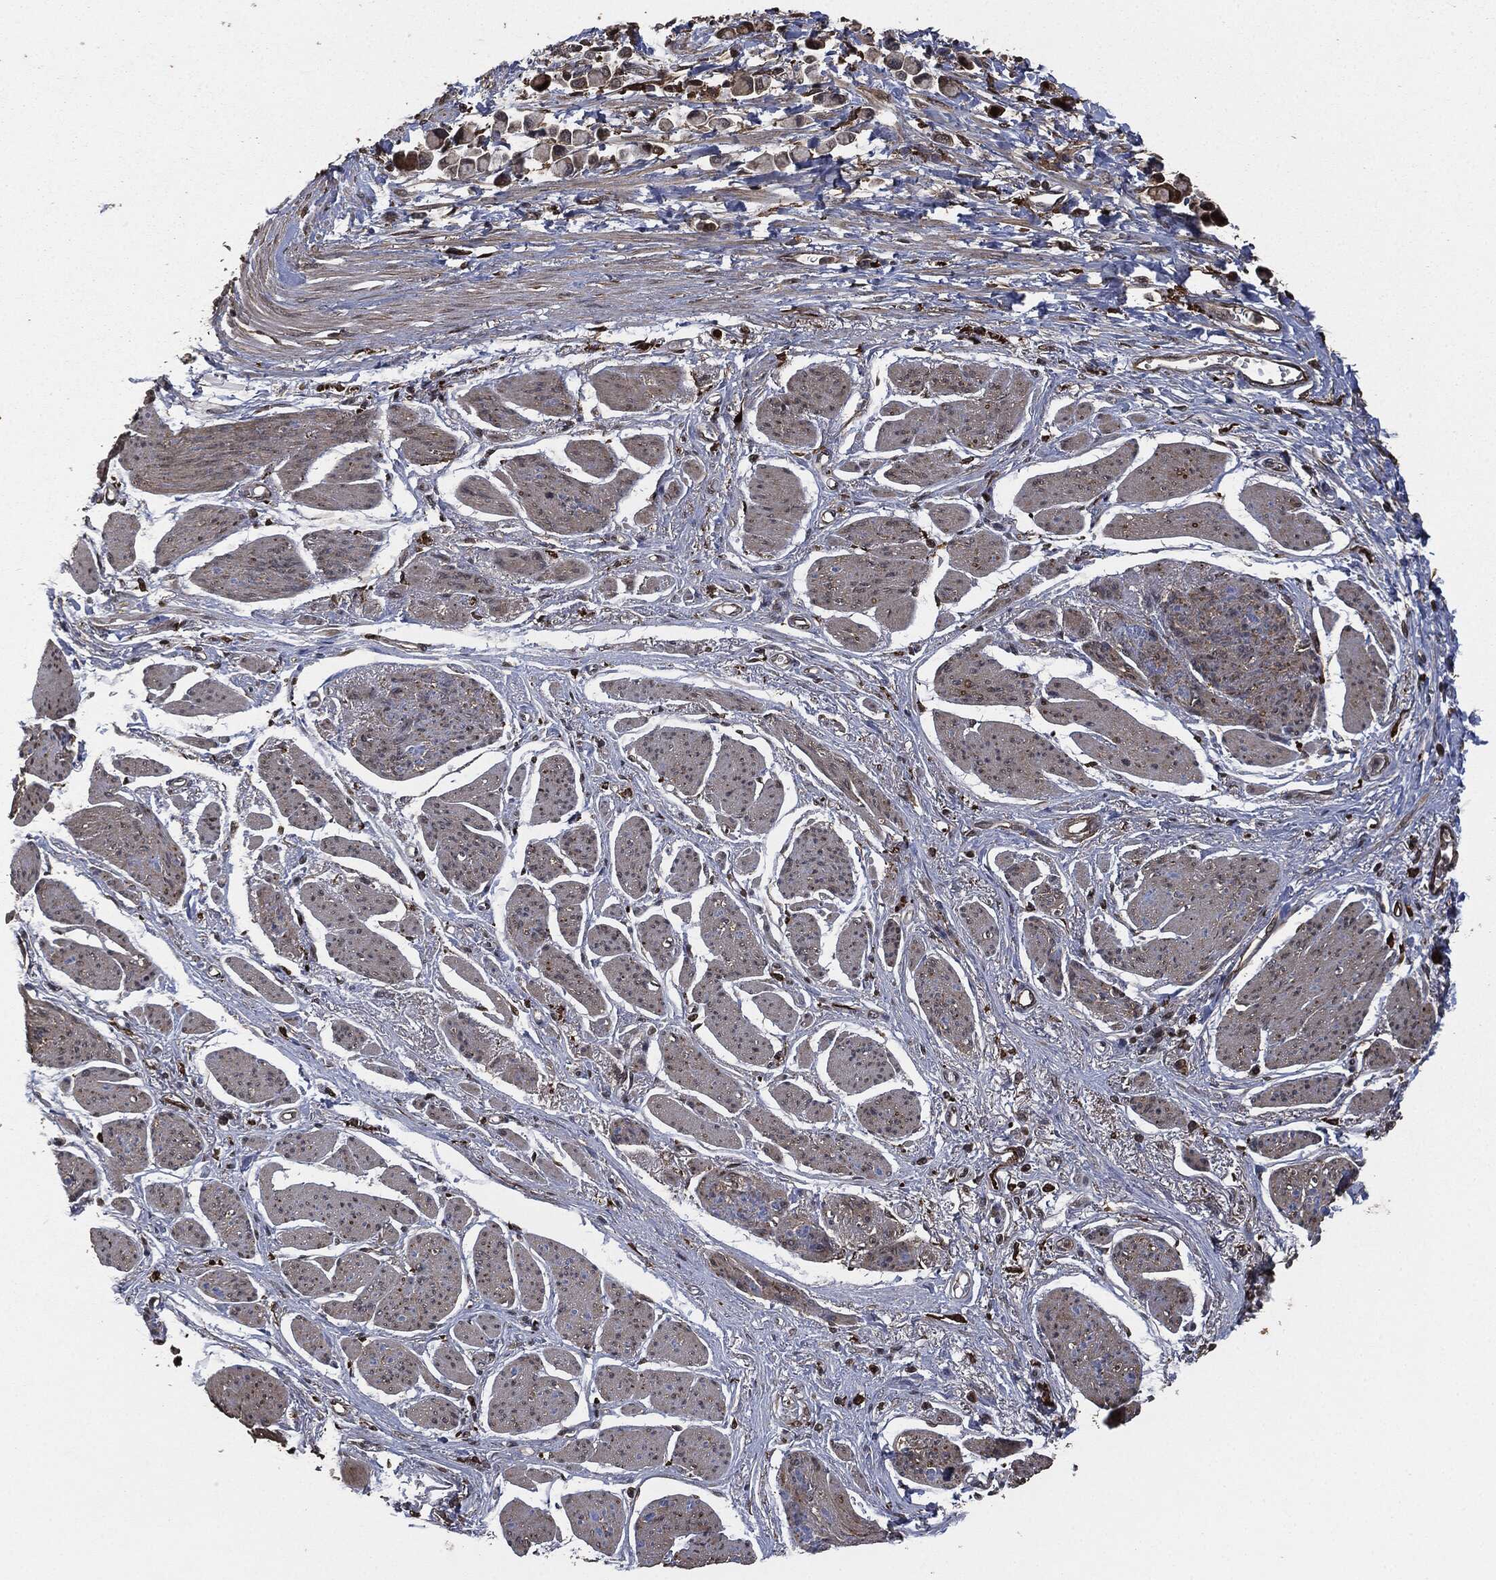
{"staining": {"intensity": "negative", "quantity": "none", "location": "none"}, "tissue": "stomach cancer", "cell_type": "Tumor cells", "image_type": "cancer", "snomed": [{"axis": "morphology", "description": "Adenocarcinoma, NOS"}, {"axis": "topography", "description": "Stomach"}], "caption": "Tumor cells show no significant protein positivity in adenocarcinoma (stomach).", "gene": "CRABP2", "patient": {"sex": "female", "age": 81}}